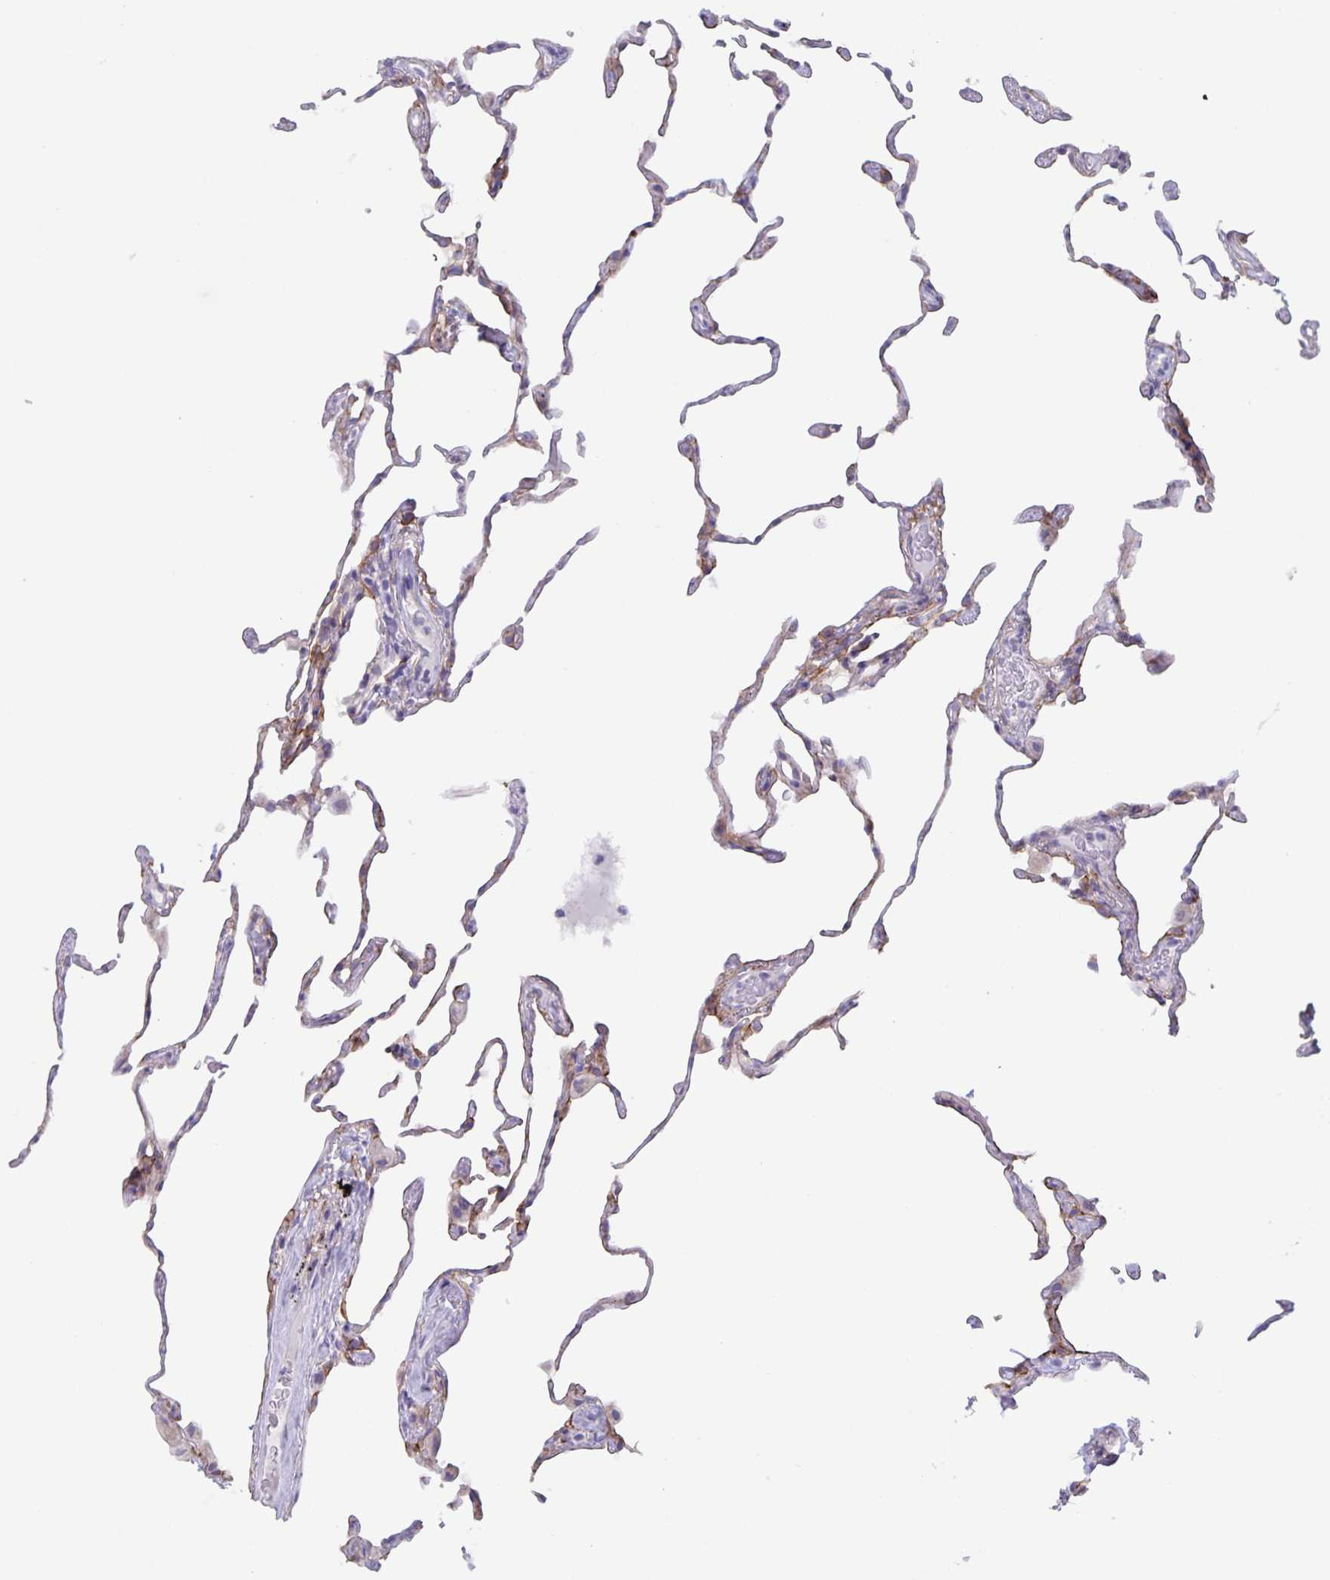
{"staining": {"intensity": "weak", "quantity": "25%-75%", "location": "cytoplasmic/membranous"}, "tissue": "lung", "cell_type": "Alveolar cells", "image_type": "normal", "snomed": [{"axis": "morphology", "description": "Normal tissue, NOS"}, {"axis": "topography", "description": "Lung"}], "caption": "Immunohistochemistry (IHC) of normal human lung displays low levels of weak cytoplasmic/membranous expression in about 25%-75% of alveolar cells.", "gene": "AQP4", "patient": {"sex": "female", "age": 57}}